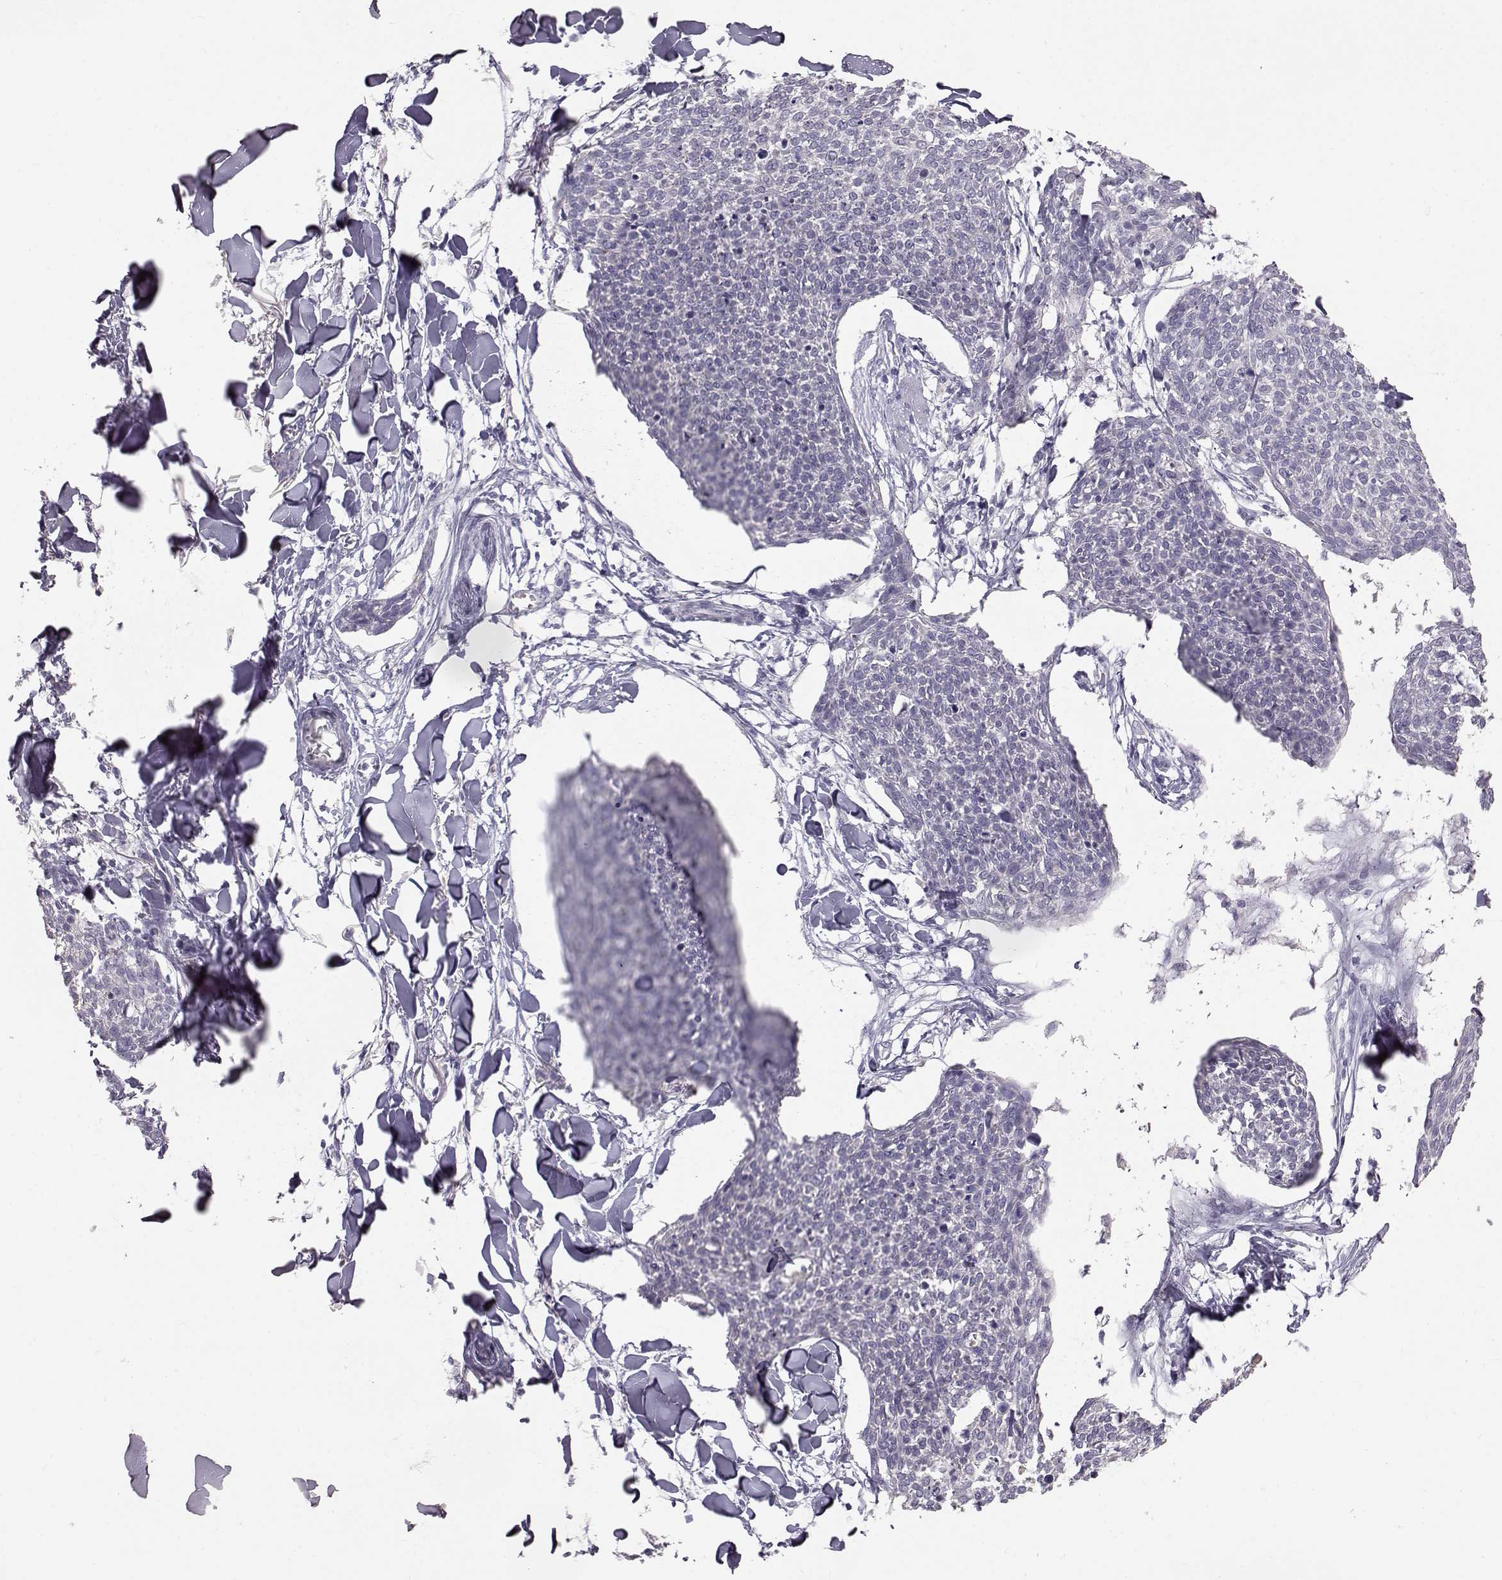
{"staining": {"intensity": "negative", "quantity": "none", "location": "none"}, "tissue": "skin cancer", "cell_type": "Tumor cells", "image_type": "cancer", "snomed": [{"axis": "morphology", "description": "Squamous cell carcinoma, NOS"}, {"axis": "topography", "description": "Skin"}, {"axis": "topography", "description": "Vulva"}], "caption": "Skin squamous cell carcinoma was stained to show a protein in brown. There is no significant expression in tumor cells.", "gene": "KRT33A", "patient": {"sex": "female", "age": 75}}